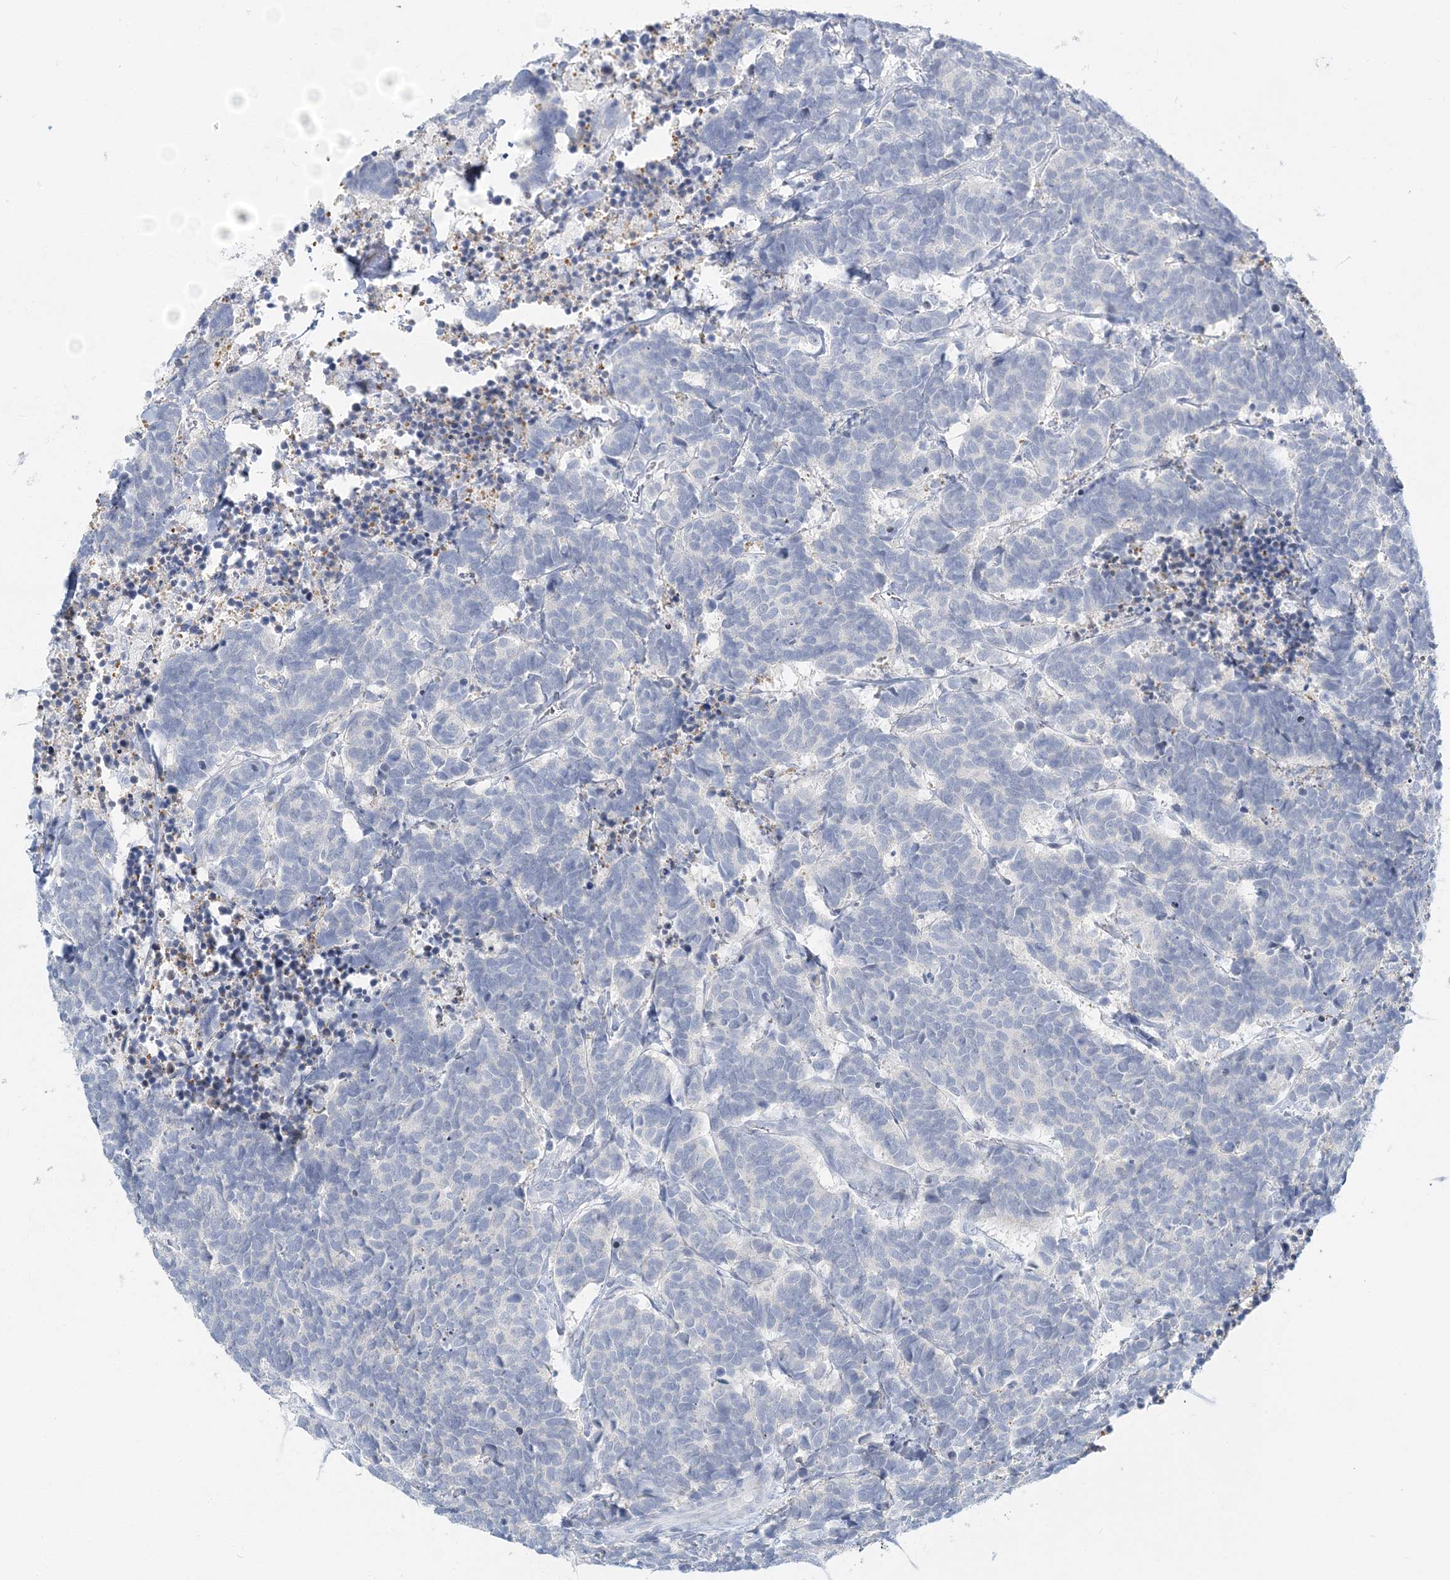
{"staining": {"intensity": "negative", "quantity": "none", "location": "none"}, "tissue": "carcinoid", "cell_type": "Tumor cells", "image_type": "cancer", "snomed": [{"axis": "morphology", "description": "Carcinoma, NOS"}, {"axis": "morphology", "description": "Carcinoid, malignant, NOS"}, {"axis": "topography", "description": "Urinary bladder"}], "caption": "Immunohistochemistry (IHC) histopathology image of human carcinoid stained for a protein (brown), which displays no staining in tumor cells.", "gene": "VILL", "patient": {"sex": "male", "age": 57}}